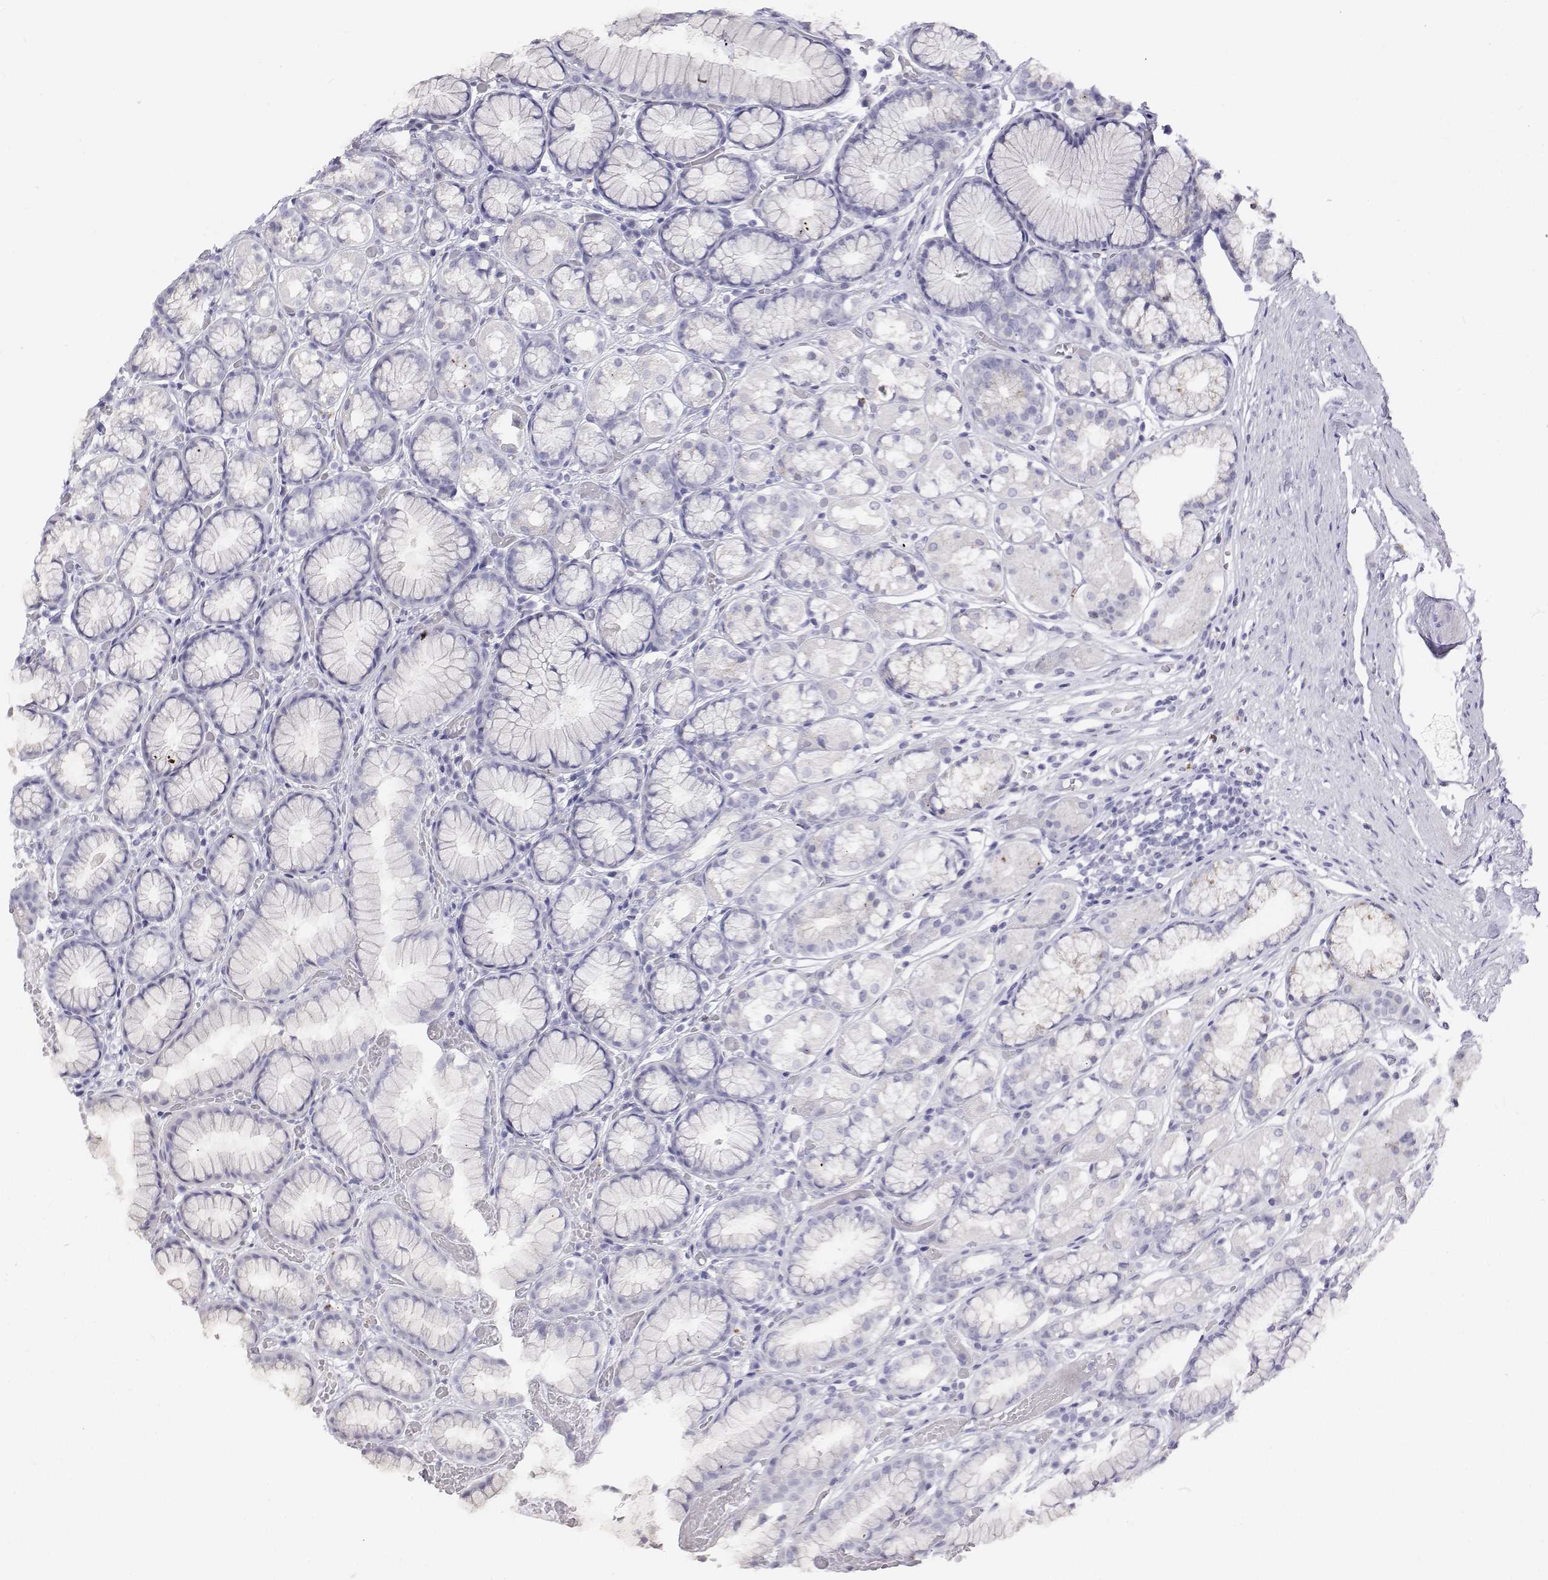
{"staining": {"intensity": "negative", "quantity": "none", "location": "none"}, "tissue": "stomach", "cell_type": "Glandular cells", "image_type": "normal", "snomed": [{"axis": "morphology", "description": "Normal tissue, NOS"}, {"axis": "topography", "description": "Smooth muscle"}, {"axis": "topography", "description": "Stomach"}], "caption": "A high-resolution image shows IHC staining of benign stomach, which reveals no significant staining in glandular cells.", "gene": "NCR2", "patient": {"sex": "male", "age": 70}}